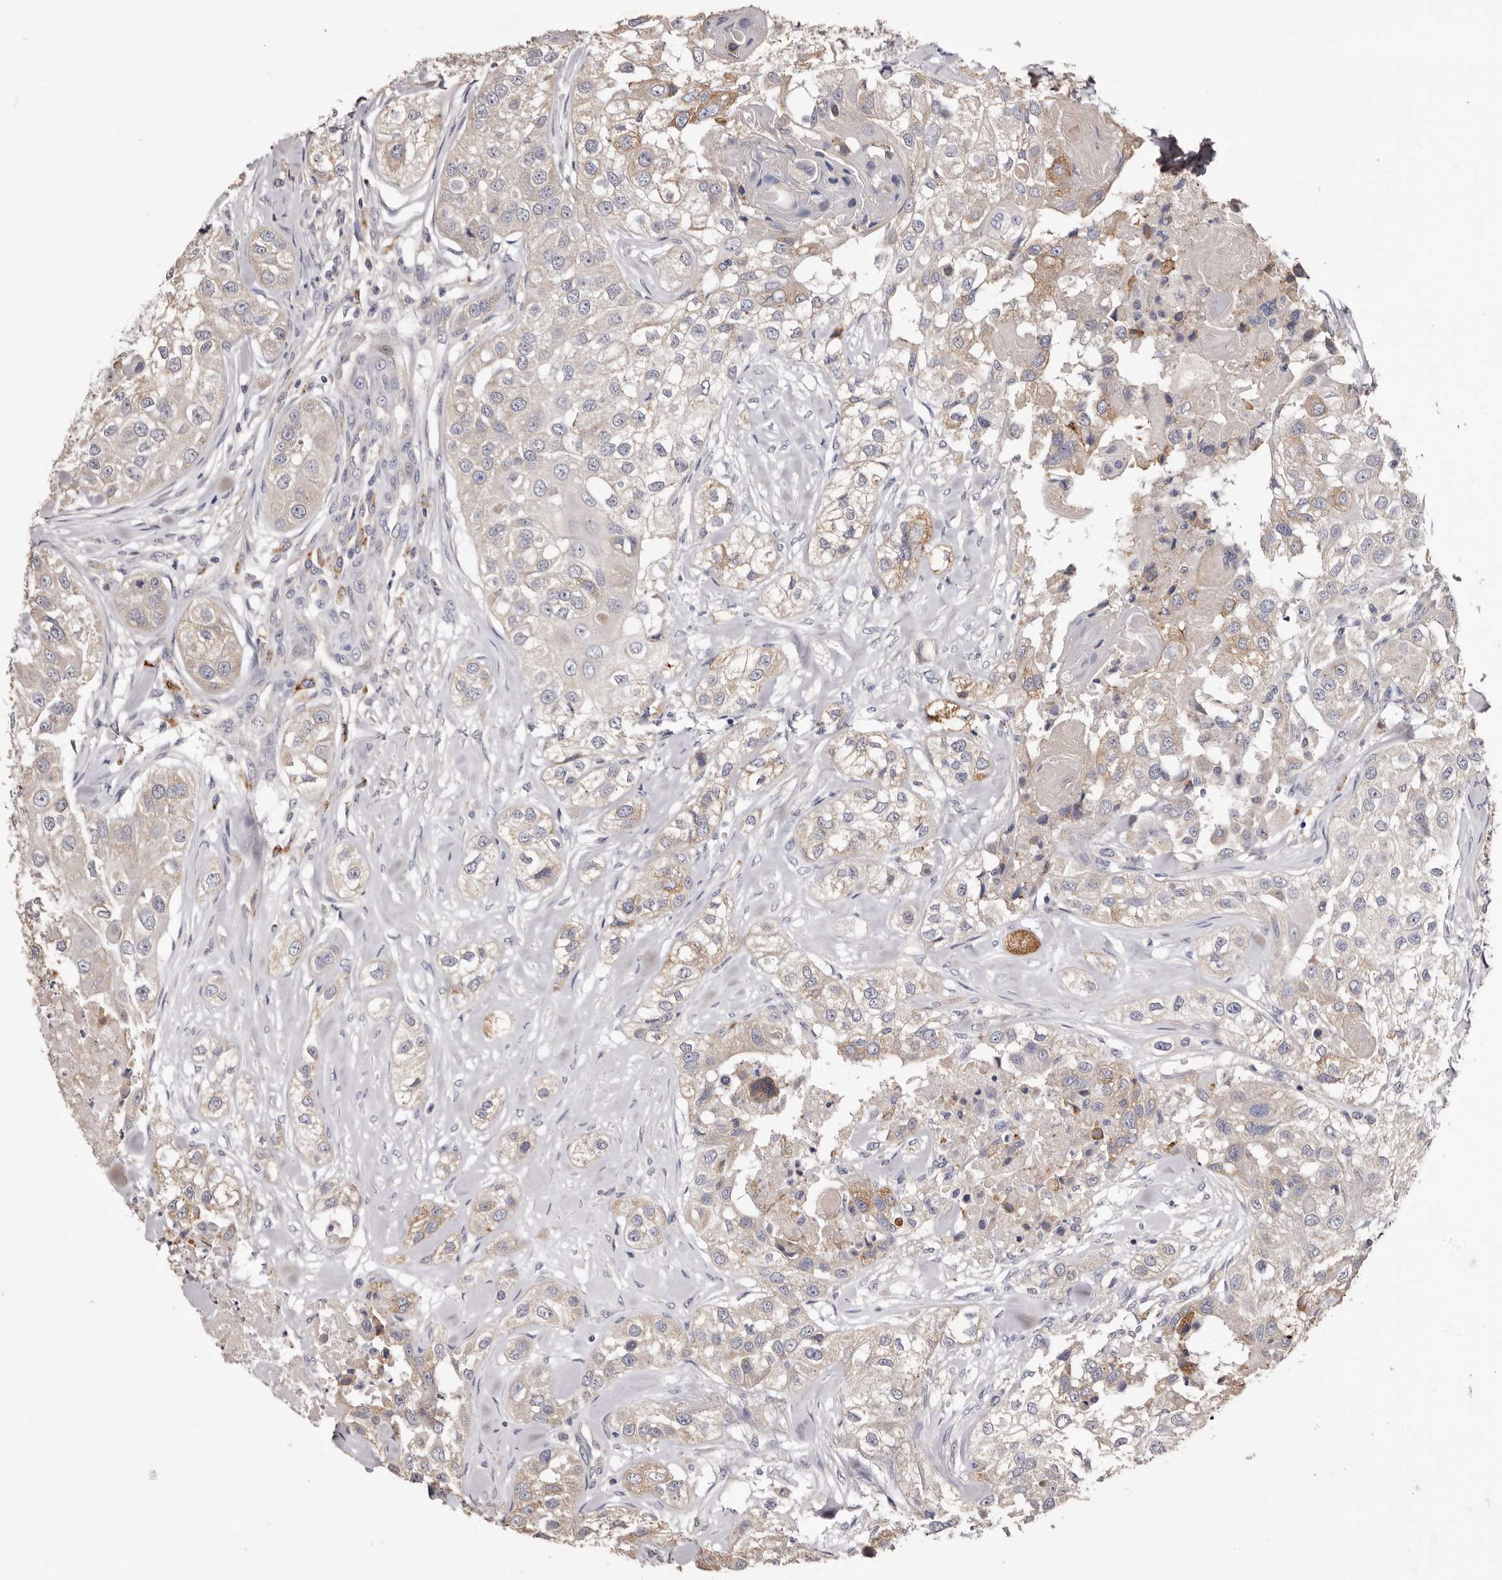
{"staining": {"intensity": "moderate", "quantity": "<25%", "location": "cytoplasmic/membranous"}, "tissue": "head and neck cancer", "cell_type": "Tumor cells", "image_type": "cancer", "snomed": [{"axis": "morphology", "description": "Normal tissue, NOS"}, {"axis": "morphology", "description": "Squamous cell carcinoma, NOS"}, {"axis": "topography", "description": "Skeletal muscle"}, {"axis": "topography", "description": "Head-Neck"}], "caption": "A micrograph of human squamous cell carcinoma (head and neck) stained for a protein demonstrates moderate cytoplasmic/membranous brown staining in tumor cells. (DAB (3,3'-diaminobenzidine) IHC with brightfield microscopy, high magnification).", "gene": "ETNK1", "patient": {"sex": "male", "age": 51}}